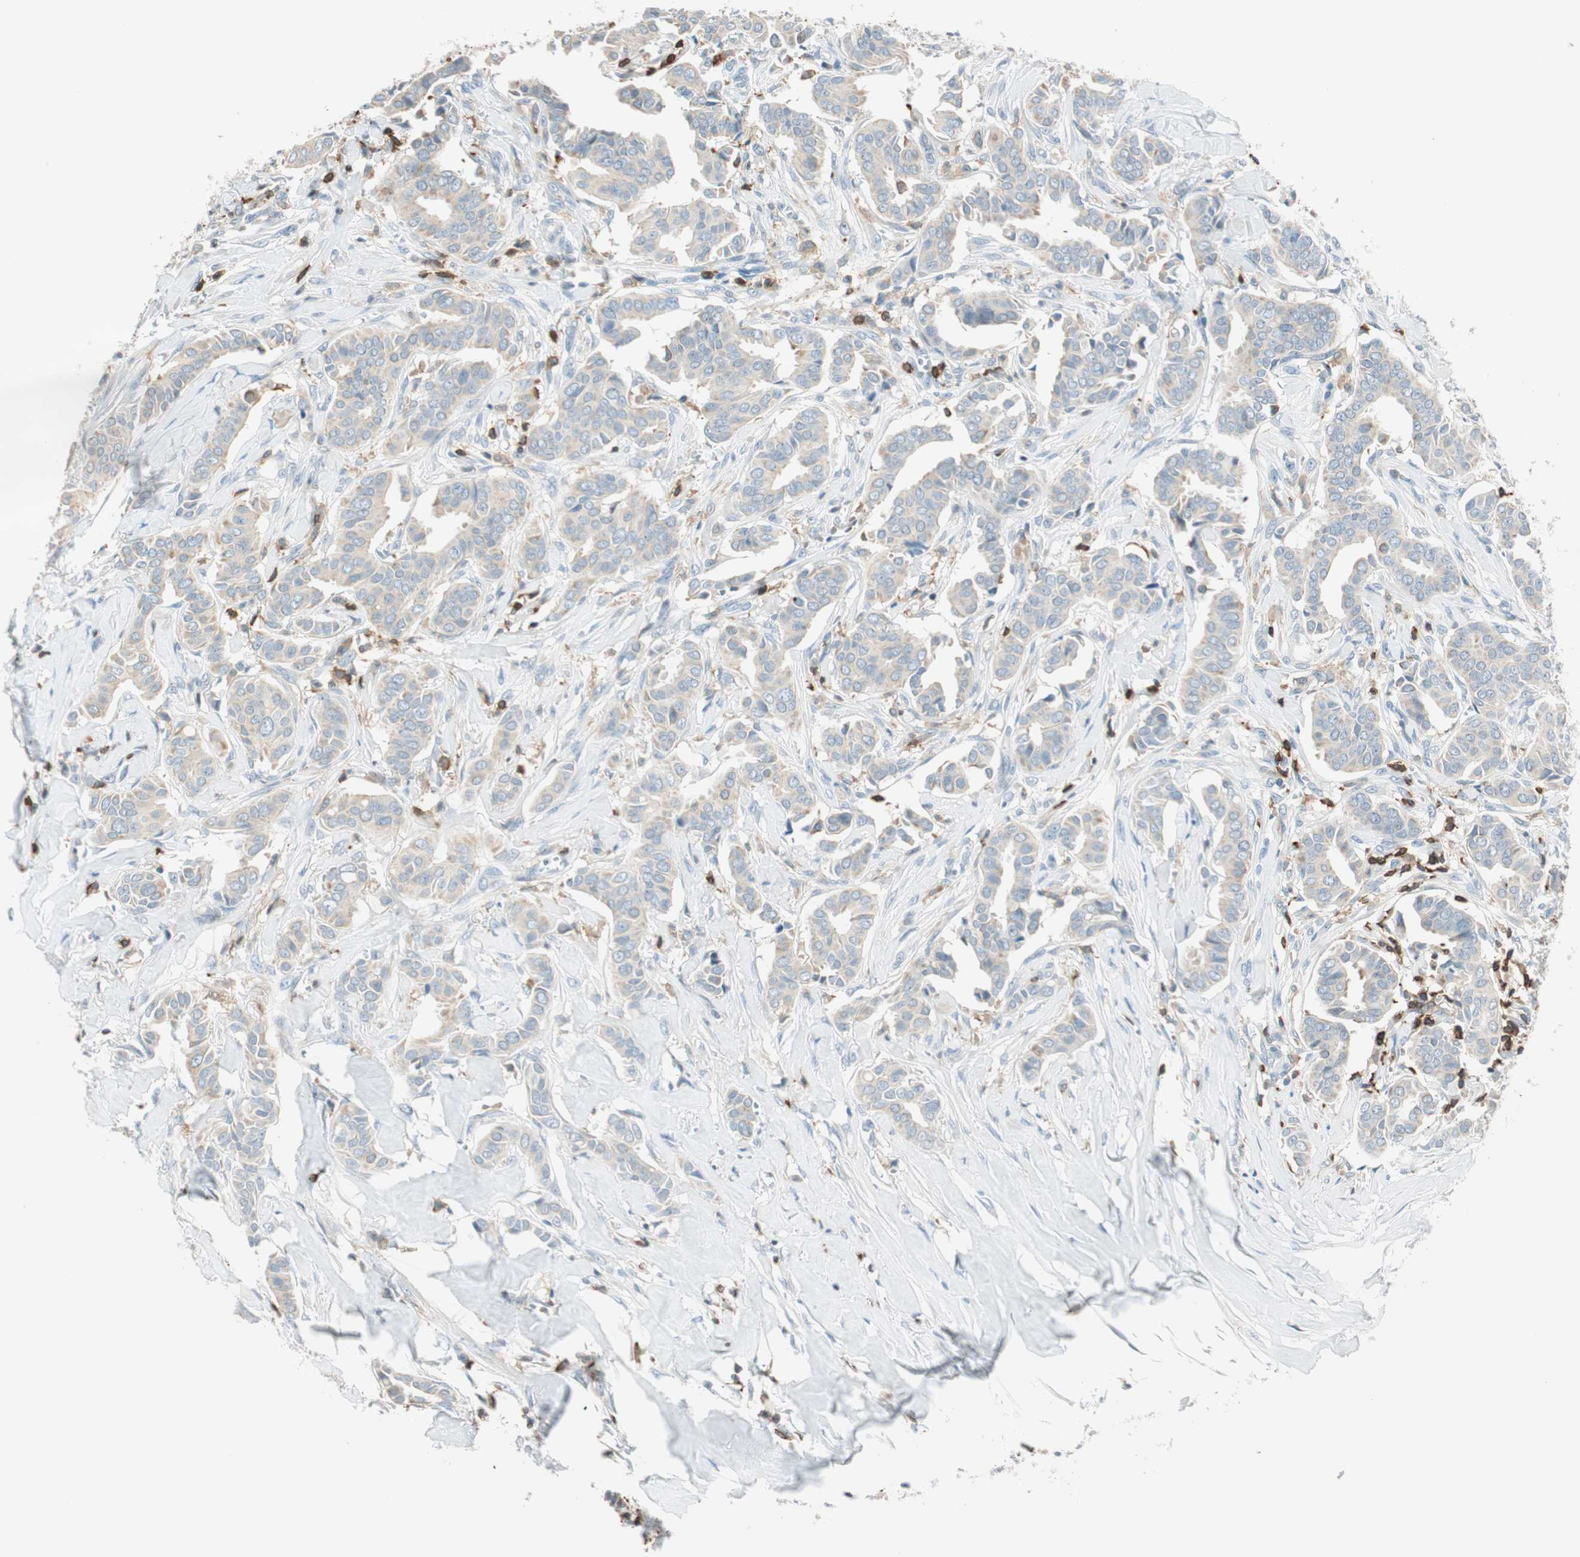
{"staining": {"intensity": "weak", "quantity": "25%-75%", "location": "cytoplasmic/membranous"}, "tissue": "head and neck cancer", "cell_type": "Tumor cells", "image_type": "cancer", "snomed": [{"axis": "morphology", "description": "Adenocarcinoma, NOS"}, {"axis": "topography", "description": "Salivary gland"}, {"axis": "topography", "description": "Head-Neck"}], "caption": "DAB immunohistochemical staining of head and neck cancer displays weak cytoplasmic/membranous protein expression in approximately 25%-75% of tumor cells.", "gene": "HPGD", "patient": {"sex": "female", "age": 59}}